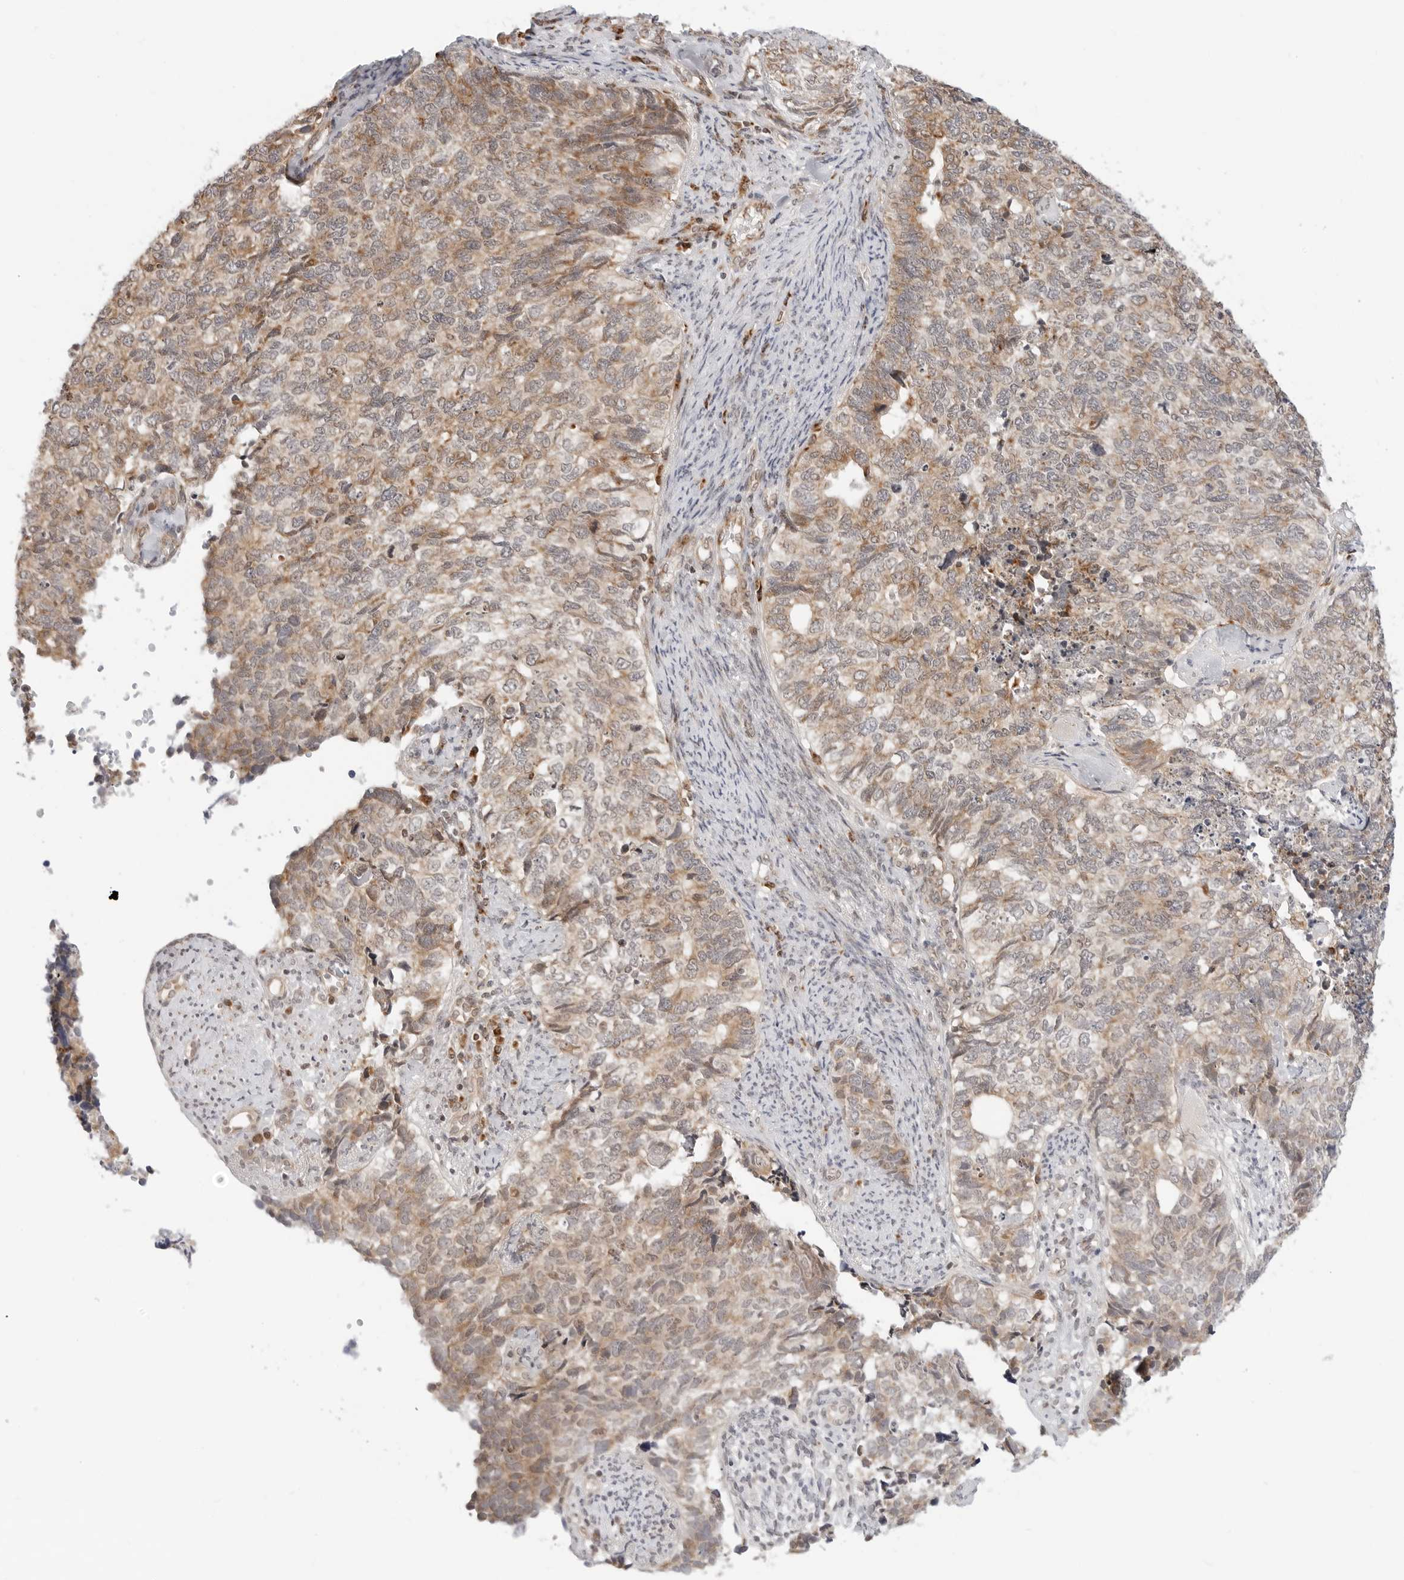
{"staining": {"intensity": "moderate", "quantity": ">75%", "location": "cytoplasmic/membranous"}, "tissue": "cervical cancer", "cell_type": "Tumor cells", "image_type": "cancer", "snomed": [{"axis": "morphology", "description": "Squamous cell carcinoma, NOS"}, {"axis": "topography", "description": "Cervix"}], "caption": "Moderate cytoplasmic/membranous protein expression is identified in approximately >75% of tumor cells in cervical cancer. (Brightfield microscopy of DAB IHC at high magnification).", "gene": "POLR3GL", "patient": {"sex": "female", "age": 63}}